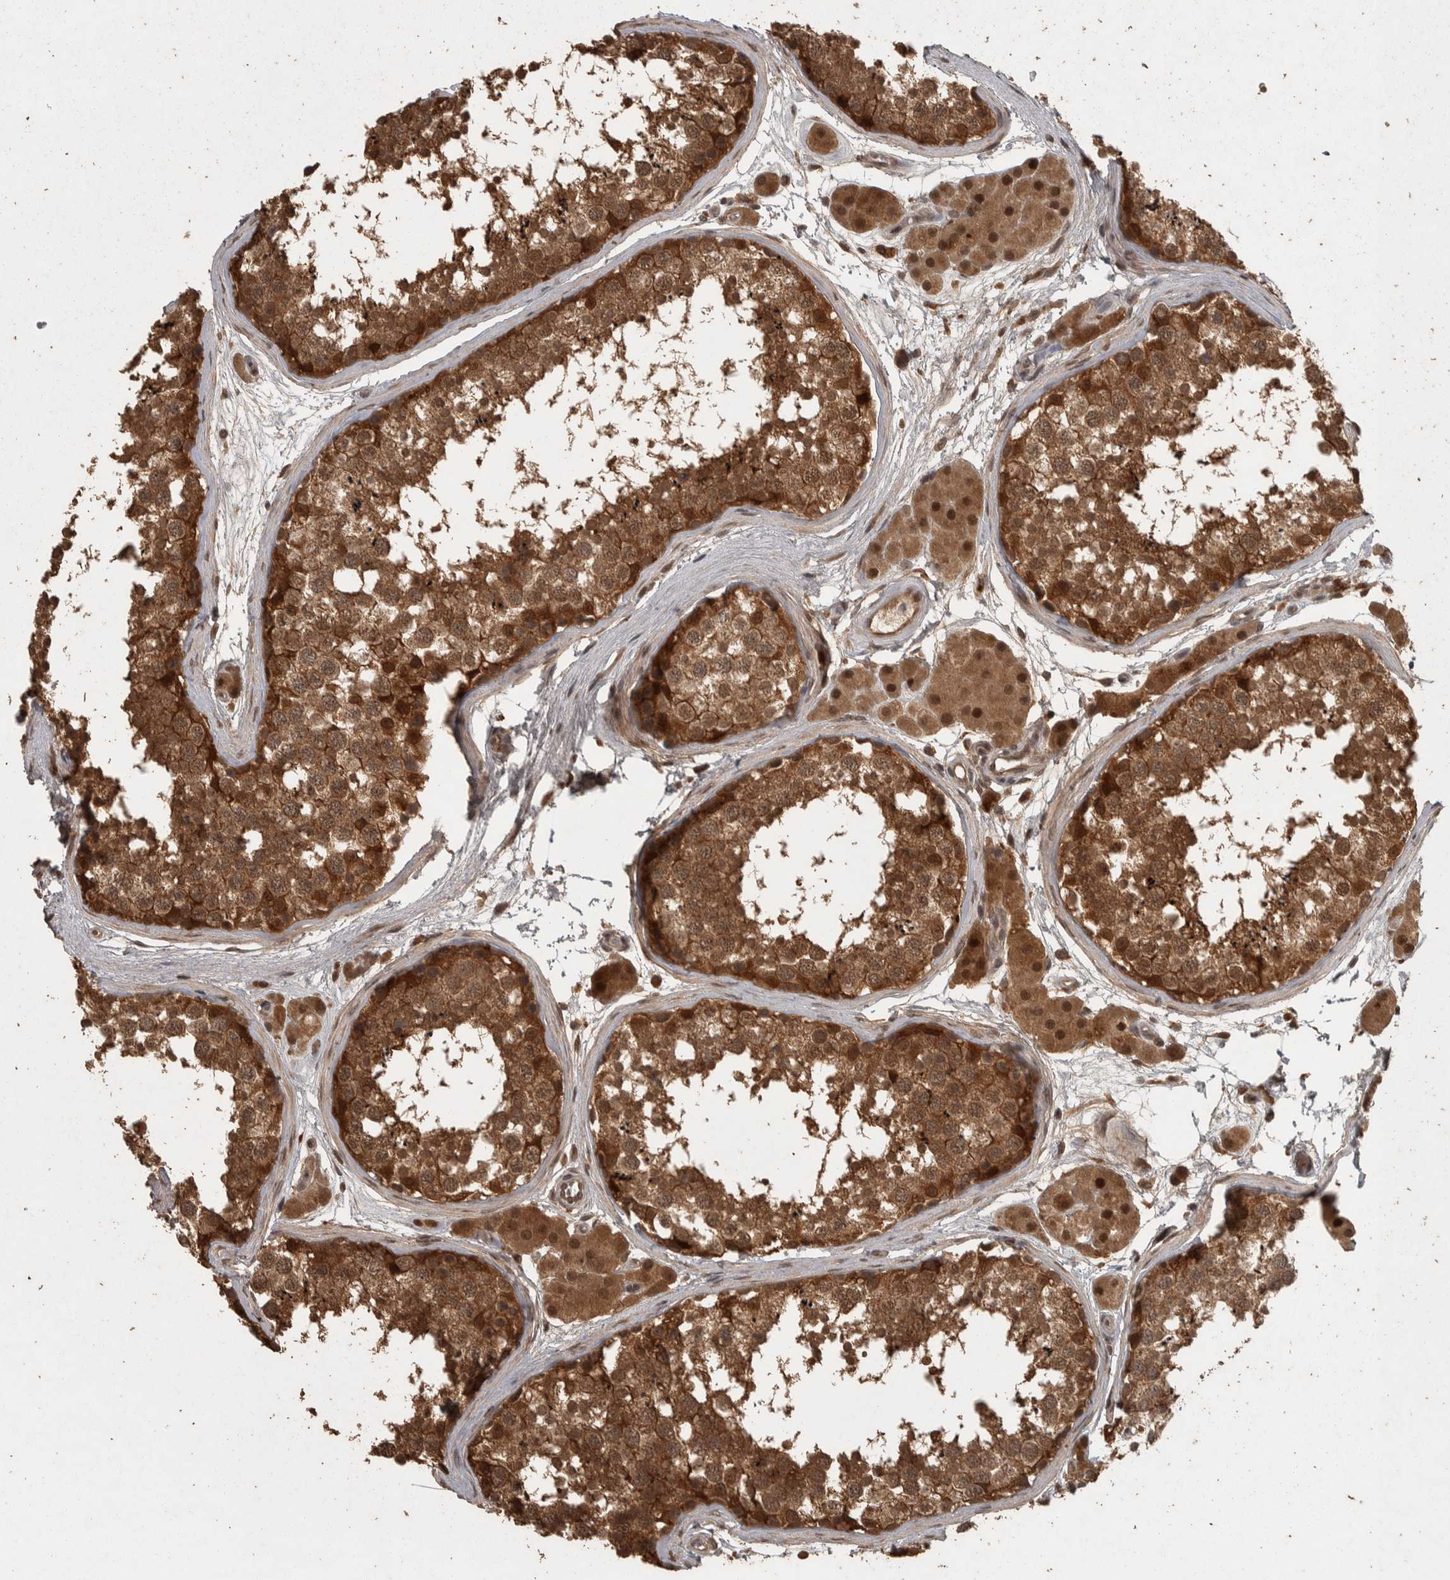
{"staining": {"intensity": "strong", "quantity": ">75%", "location": "cytoplasmic/membranous,nuclear"}, "tissue": "testis", "cell_type": "Cells in seminiferous ducts", "image_type": "normal", "snomed": [{"axis": "morphology", "description": "Normal tissue, NOS"}, {"axis": "topography", "description": "Testis"}], "caption": "Testis stained with a brown dye displays strong cytoplasmic/membranous,nuclear positive staining in approximately >75% of cells in seminiferous ducts.", "gene": "ACO1", "patient": {"sex": "male", "age": 56}}